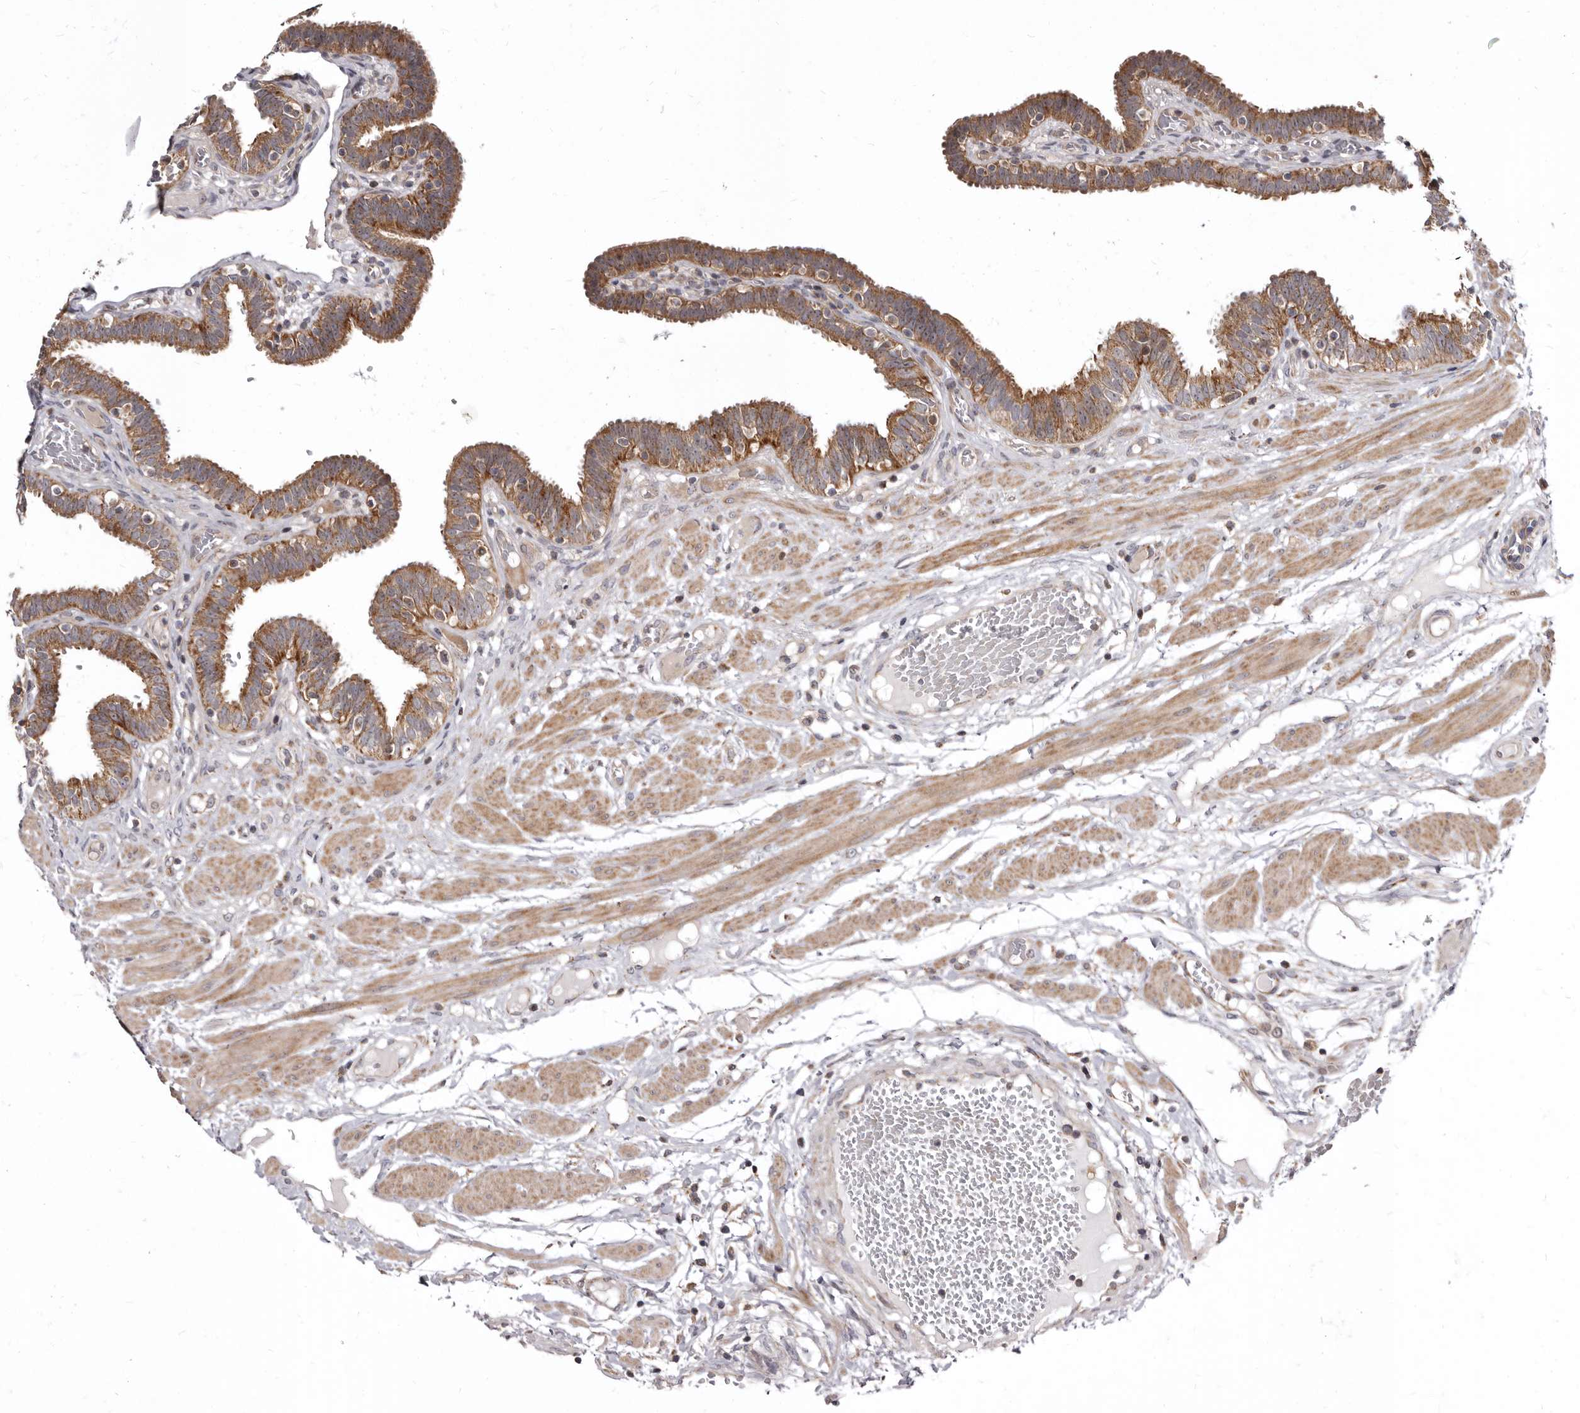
{"staining": {"intensity": "moderate", "quantity": ">75%", "location": "cytoplasmic/membranous"}, "tissue": "fallopian tube", "cell_type": "Glandular cells", "image_type": "normal", "snomed": [{"axis": "morphology", "description": "Normal tissue, NOS"}, {"axis": "topography", "description": "Fallopian tube"}, {"axis": "topography", "description": "Placenta"}], "caption": "This micrograph shows benign fallopian tube stained with IHC to label a protein in brown. The cytoplasmic/membranous of glandular cells show moderate positivity for the protein. Nuclei are counter-stained blue.", "gene": "SMC4", "patient": {"sex": "female", "age": 32}}